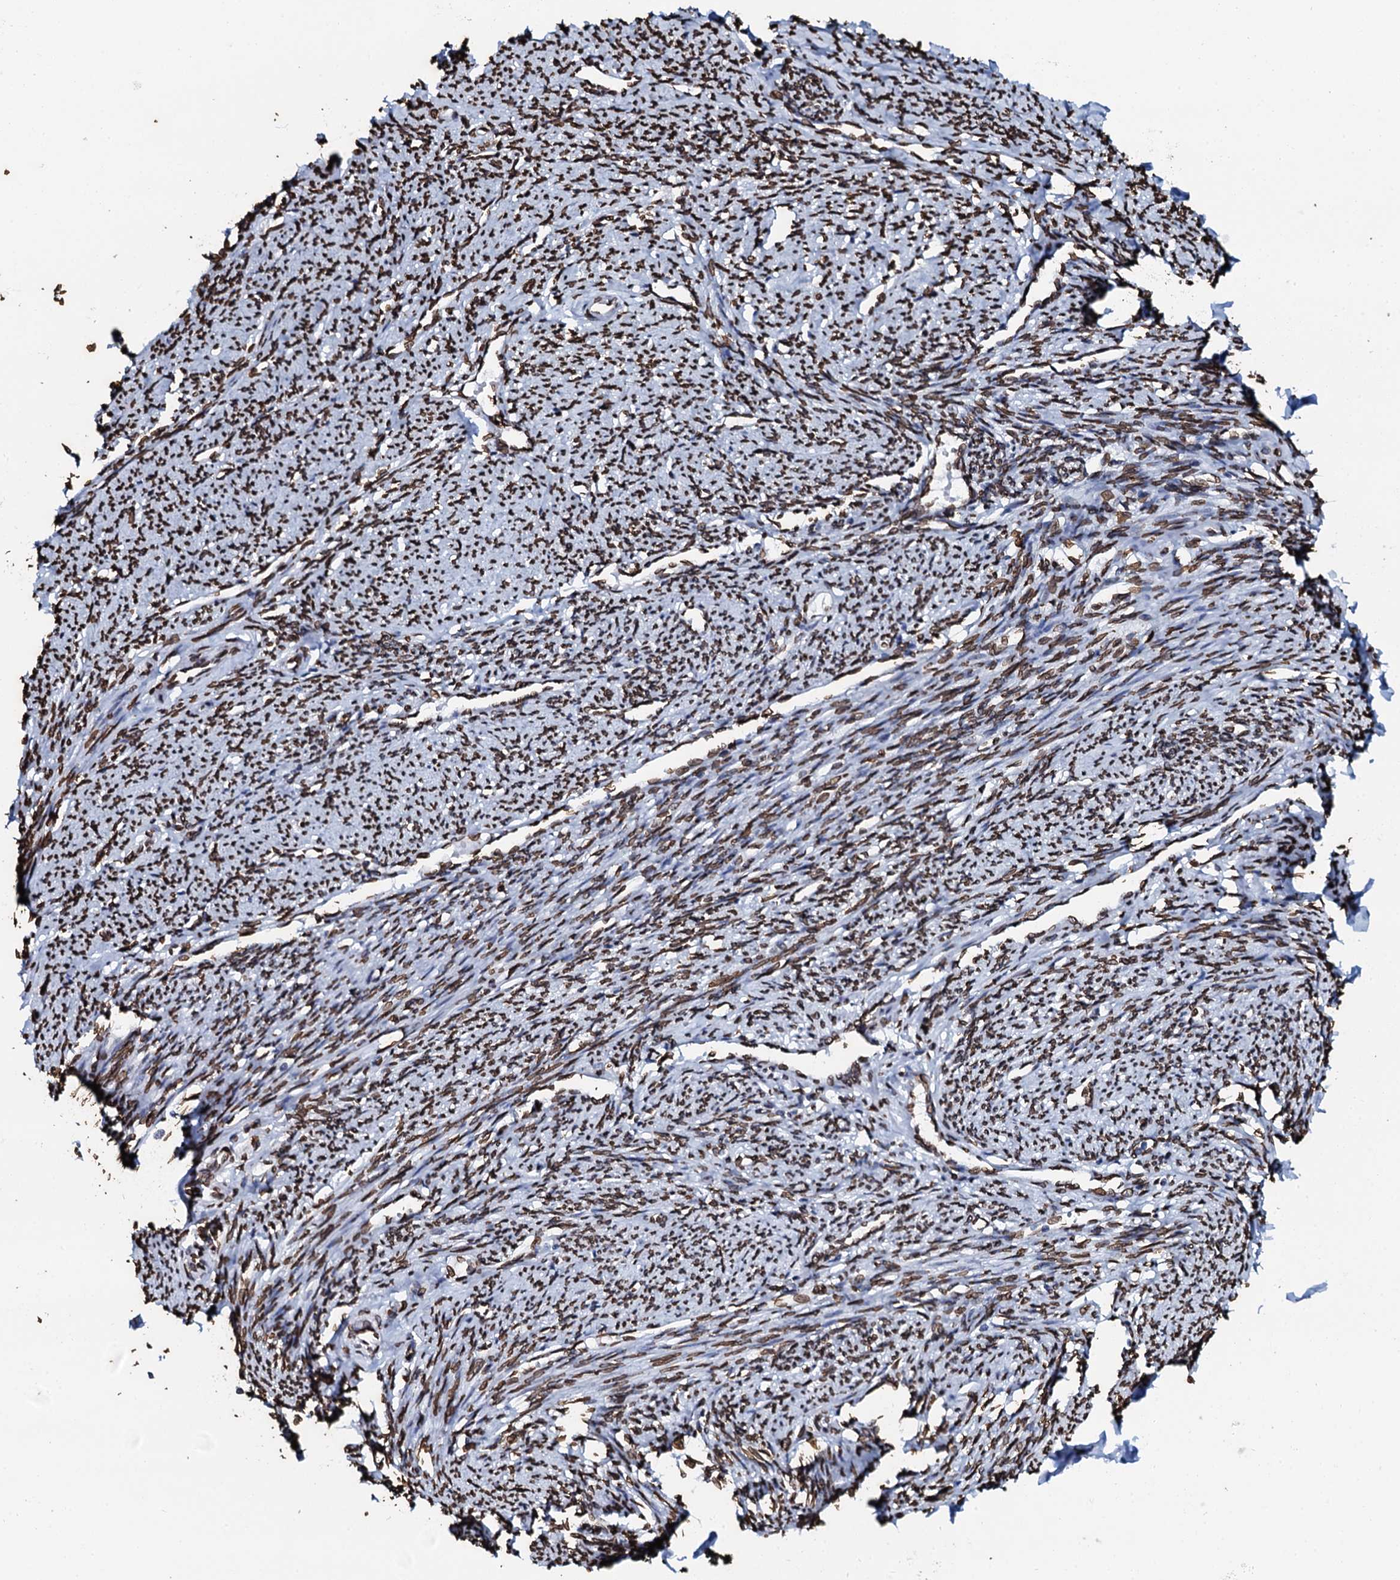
{"staining": {"intensity": "strong", "quantity": ">75%", "location": "nuclear"}, "tissue": "smooth muscle", "cell_type": "Smooth muscle cells", "image_type": "normal", "snomed": [{"axis": "morphology", "description": "Normal tissue, NOS"}, {"axis": "topography", "description": "Smooth muscle"}, {"axis": "topography", "description": "Uterus"}], "caption": "Immunohistochemistry image of normal human smooth muscle stained for a protein (brown), which shows high levels of strong nuclear expression in about >75% of smooth muscle cells.", "gene": "KATNAL2", "patient": {"sex": "female", "age": 59}}